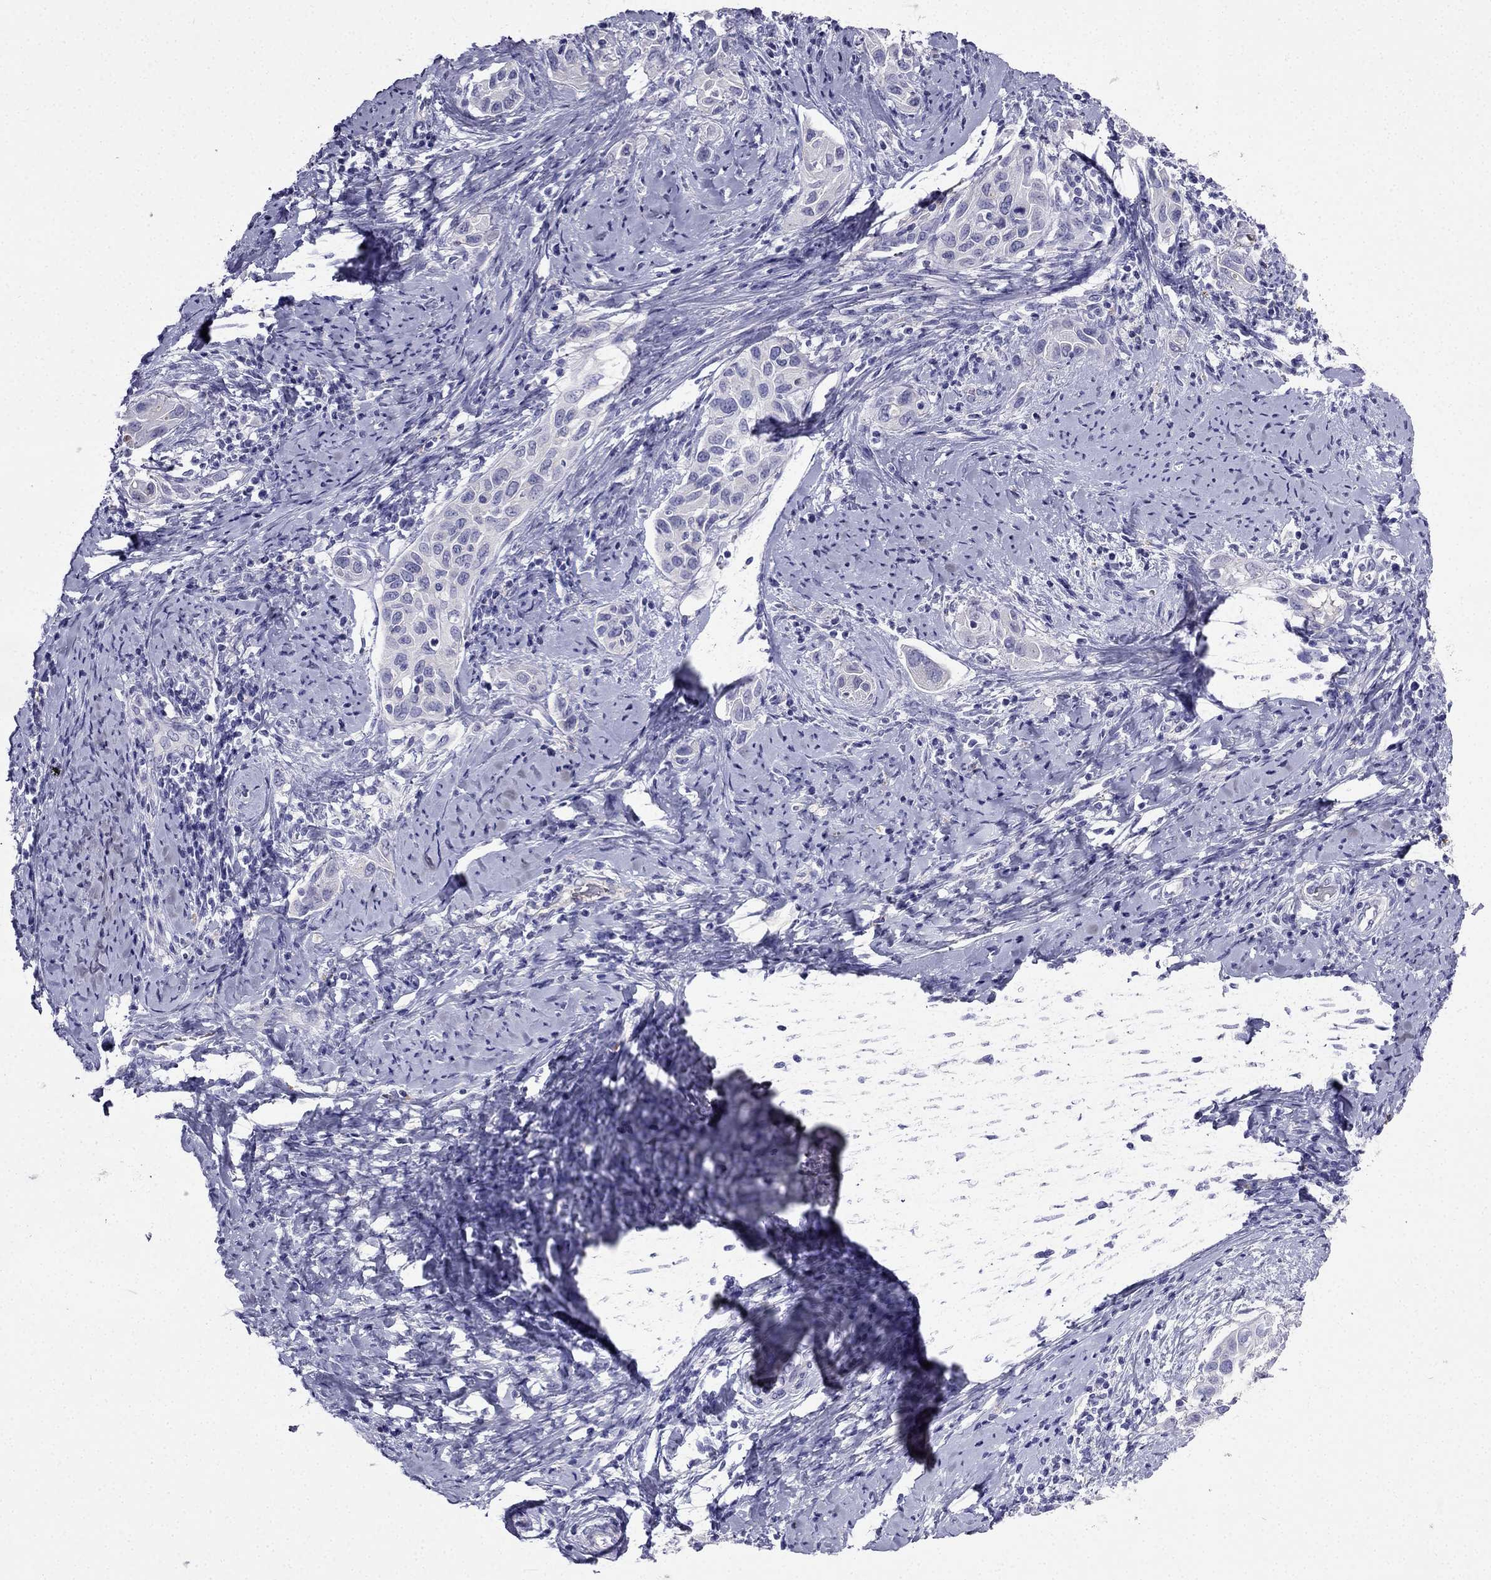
{"staining": {"intensity": "negative", "quantity": "none", "location": "none"}, "tissue": "cervical cancer", "cell_type": "Tumor cells", "image_type": "cancer", "snomed": [{"axis": "morphology", "description": "Squamous cell carcinoma, NOS"}, {"axis": "topography", "description": "Cervix"}], "caption": "Immunohistochemical staining of squamous cell carcinoma (cervical) exhibits no significant positivity in tumor cells.", "gene": "PTH", "patient": {"sex": "female", "age": 51}}